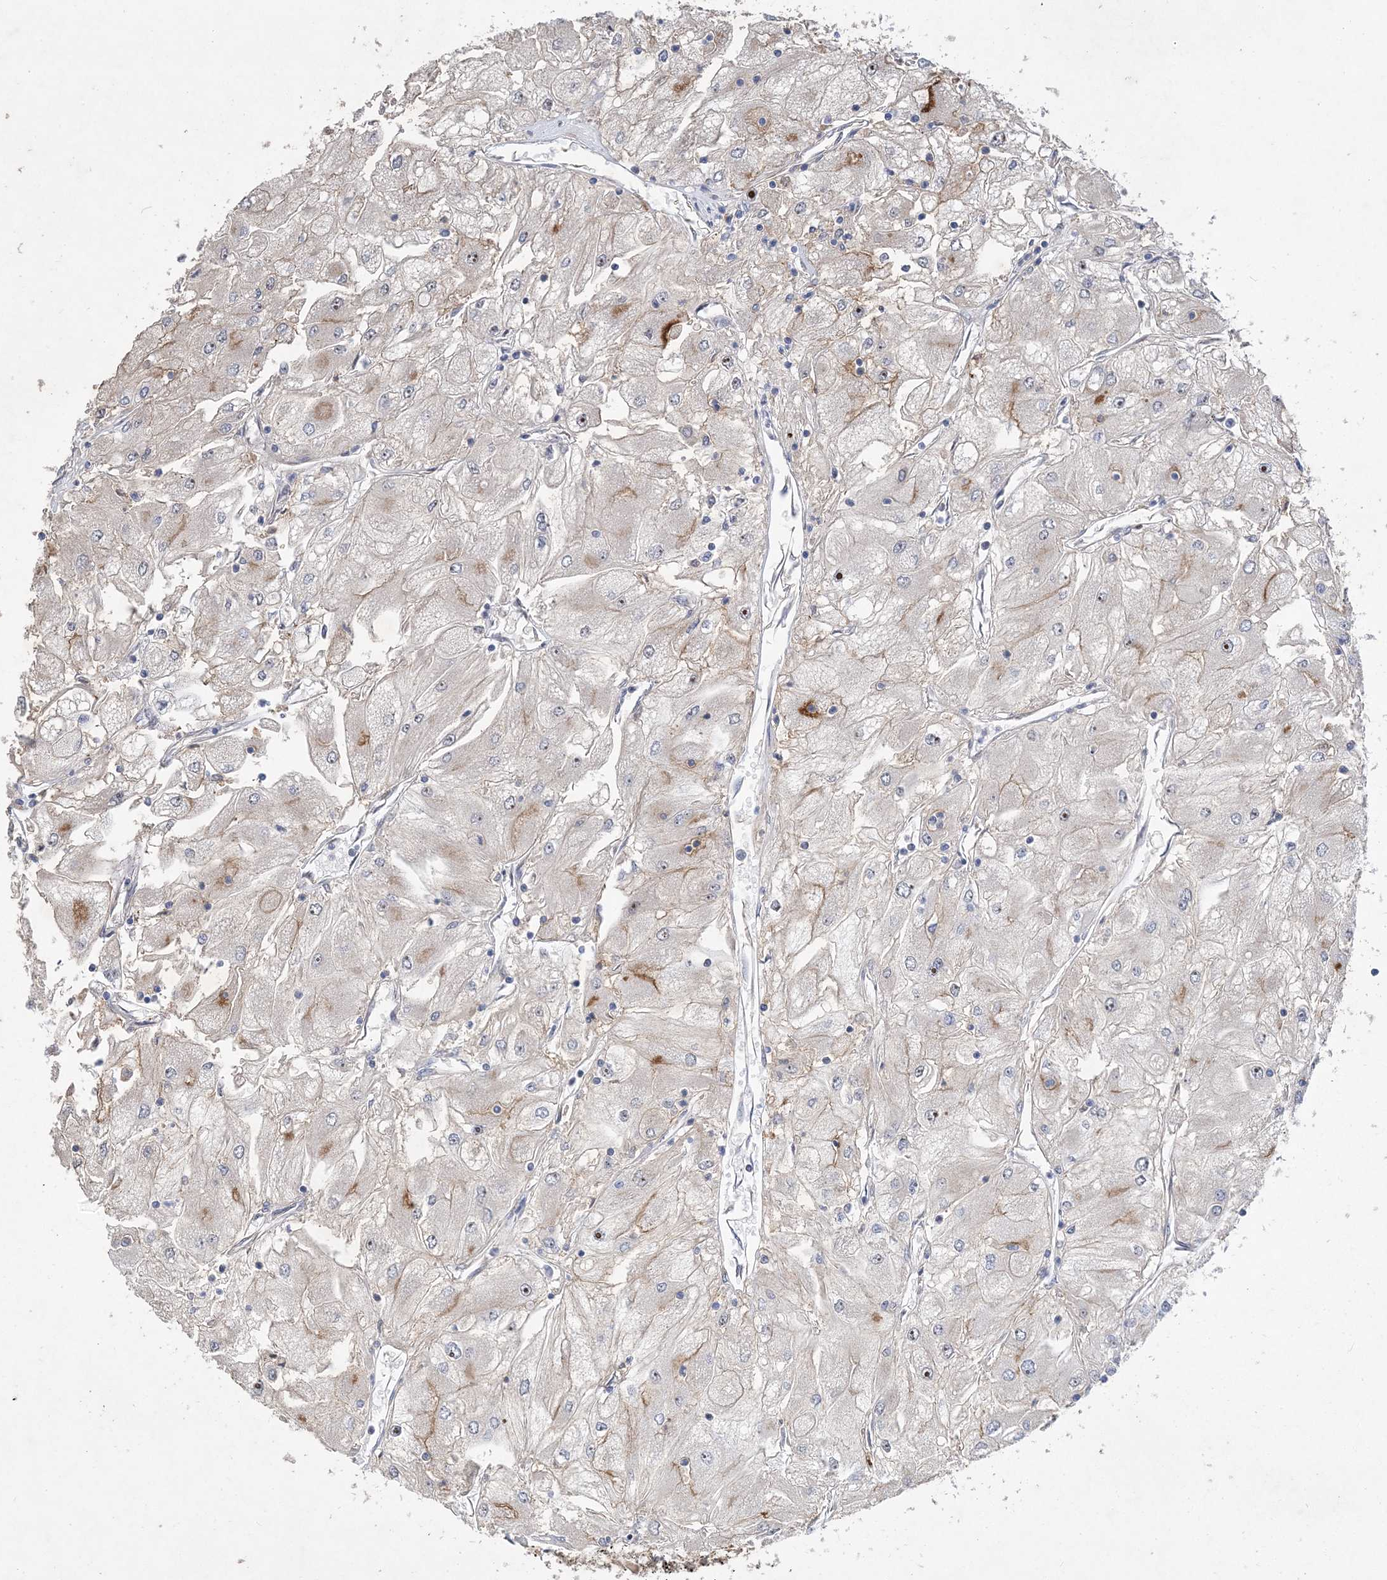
{"staining": {"intensity": "weak", "quantity": "<25%", "location": "cytoplasmic/membranous"}, "tissue": "renal cancer", "cell_type": "Tumor cells", "image_type": "cancer", "snomed": [{"axis": "morphology", "description": "Adenocarcinoma, NOS"}, {"axis": "topography", "description": "Kidney"}], "caption": "A high-resolution histopathology image shows immunohistochemistry (IHC) staining of renal cancer (adenocarcinoma), which exhibits no significant expression in tumor cells.", "gene": "FEZ2", "patient": {"sex": "male", "age": 80}}